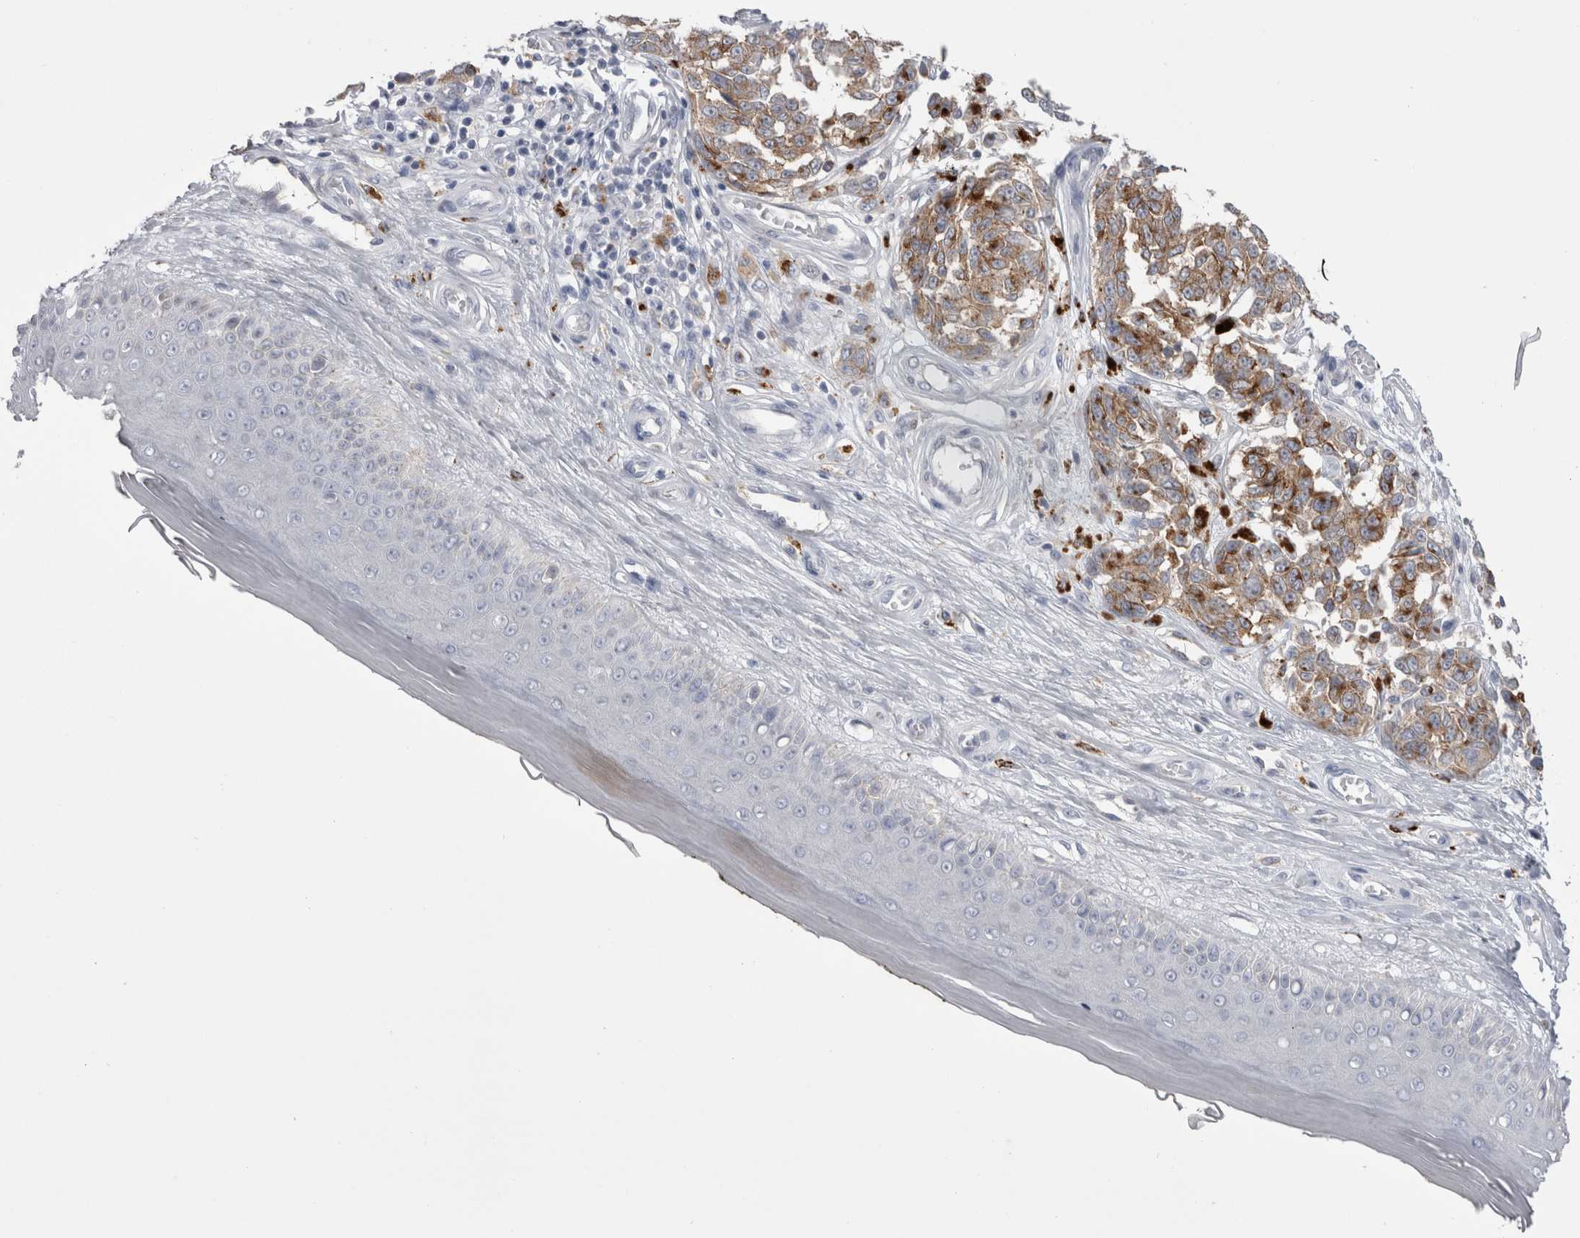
{"staining": {"intensity": "weak", "quantity": ">75%", "location": "cytoplasmic/membranous"}, "tissue": "melanoma", "cell_type": "Tumor cells", "image_type": "cancer", "snomed": [{"axis": "morphology", "description": "Malignant melanoma, NOS"}, {"axis": "topography", "description": "Skin"}], "caption": "Immunohistochemical staining of malignant melanoma exhibits low levels of weak cytoplasmic/membranous protein expression in approximately >75% of tumor cells. (DAB (3,3'-diaminobenzidine) IHC with brightfield microscopy, high magnification).", "gene": "EPDR1", "patient": {"sex": "female", "age": 64}}